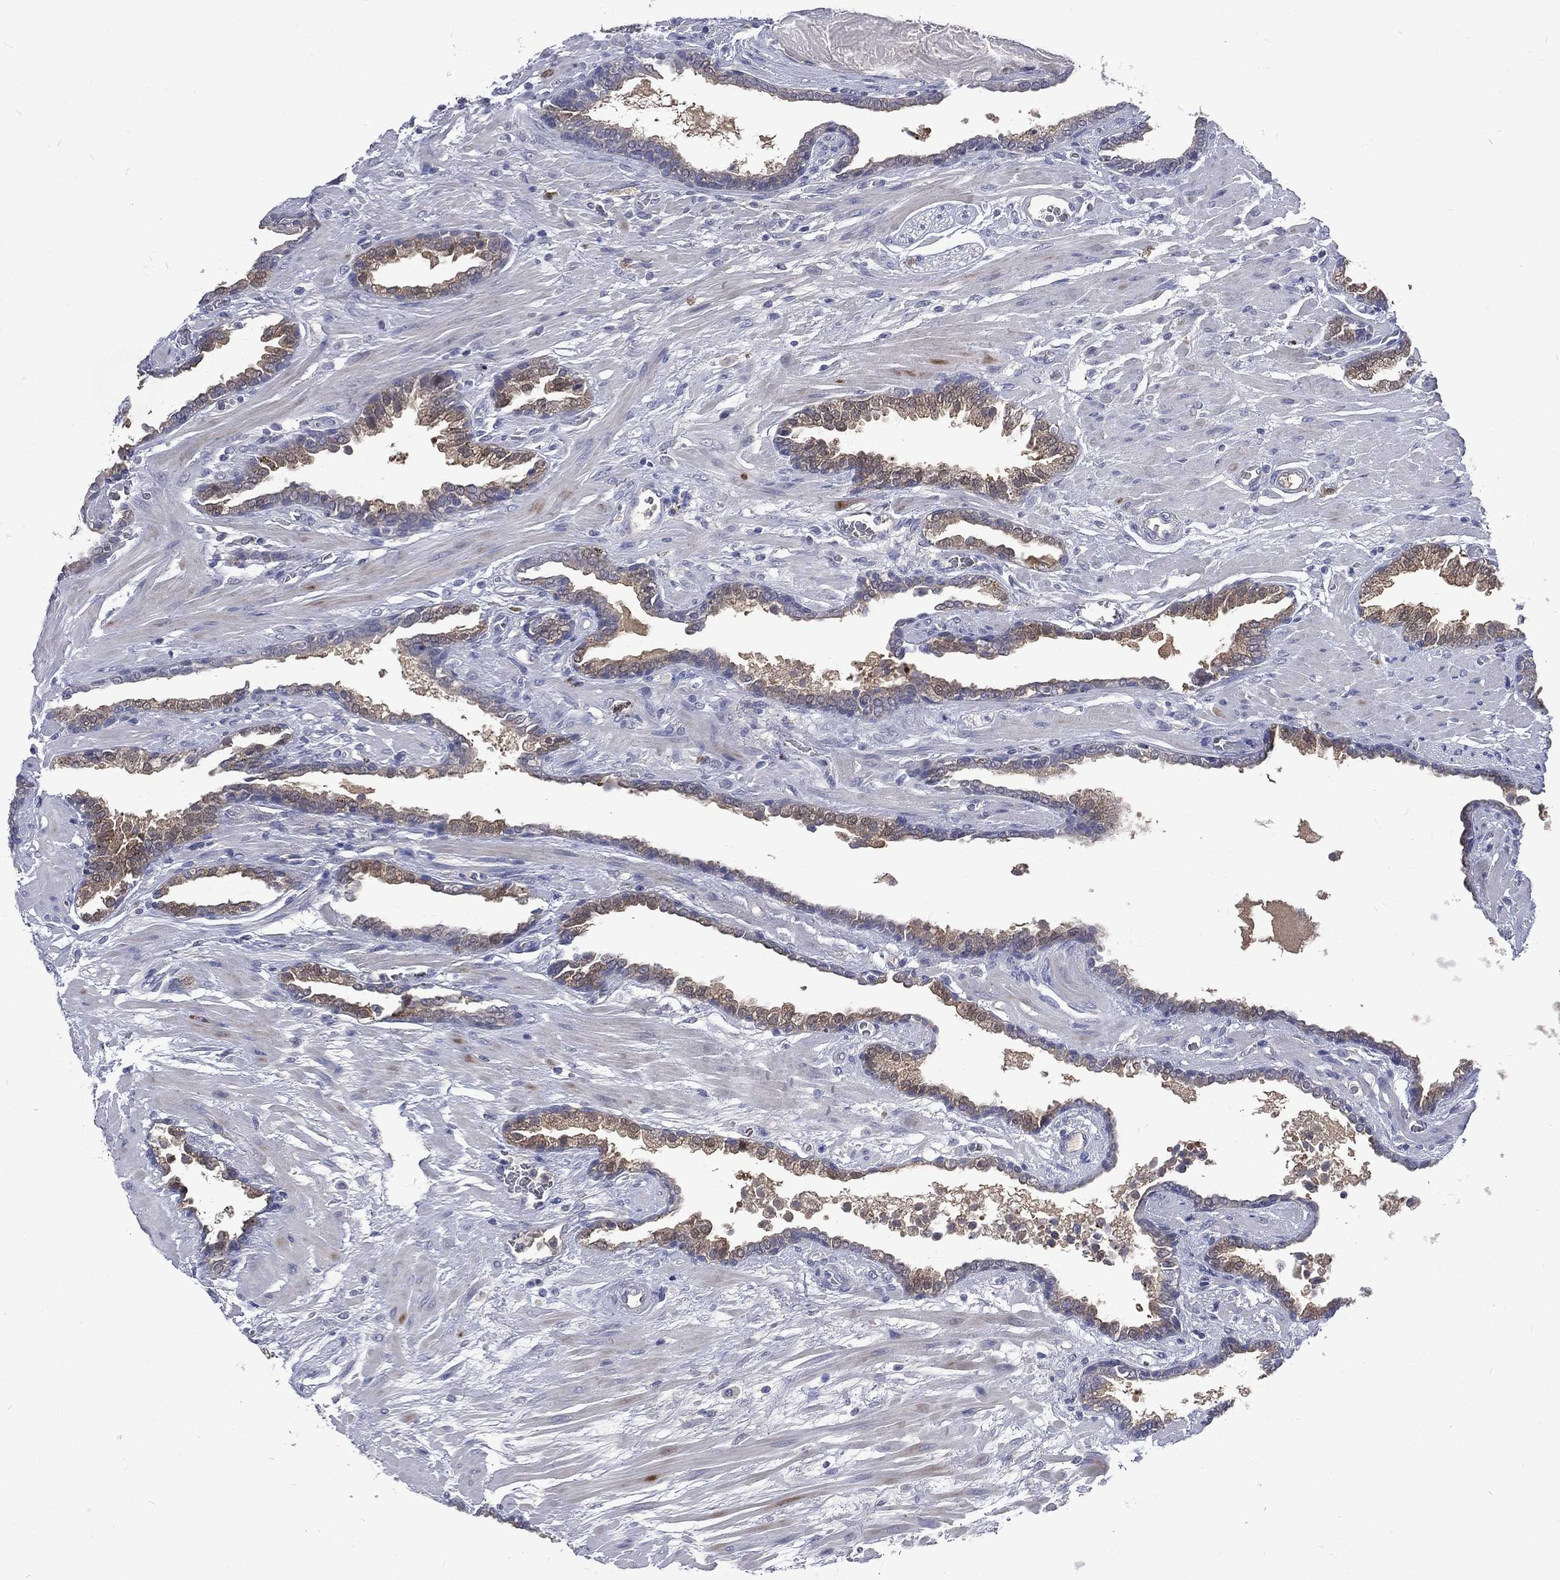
{"staining": {"intensity": "weak", "quantity": ">75%", "location": "cytoplasmic/membranous"}, "tissue": "prostate cancer", "cell_type": "Tumor cells", "image_type": "cancer", "snomed": [{"axis": "morphology", "description": "Adenocarcinoma, Low grade"}, {"axis": "topography", "description": "Prostate"}], "caption": "Weak cytoplasmic/membranous expression is appreciated in approximately >75% of tumor cells in prostate low-grade adenocarcinoma.", "gene": "CA12", "patient": {"sex": "male", "age": 69}}